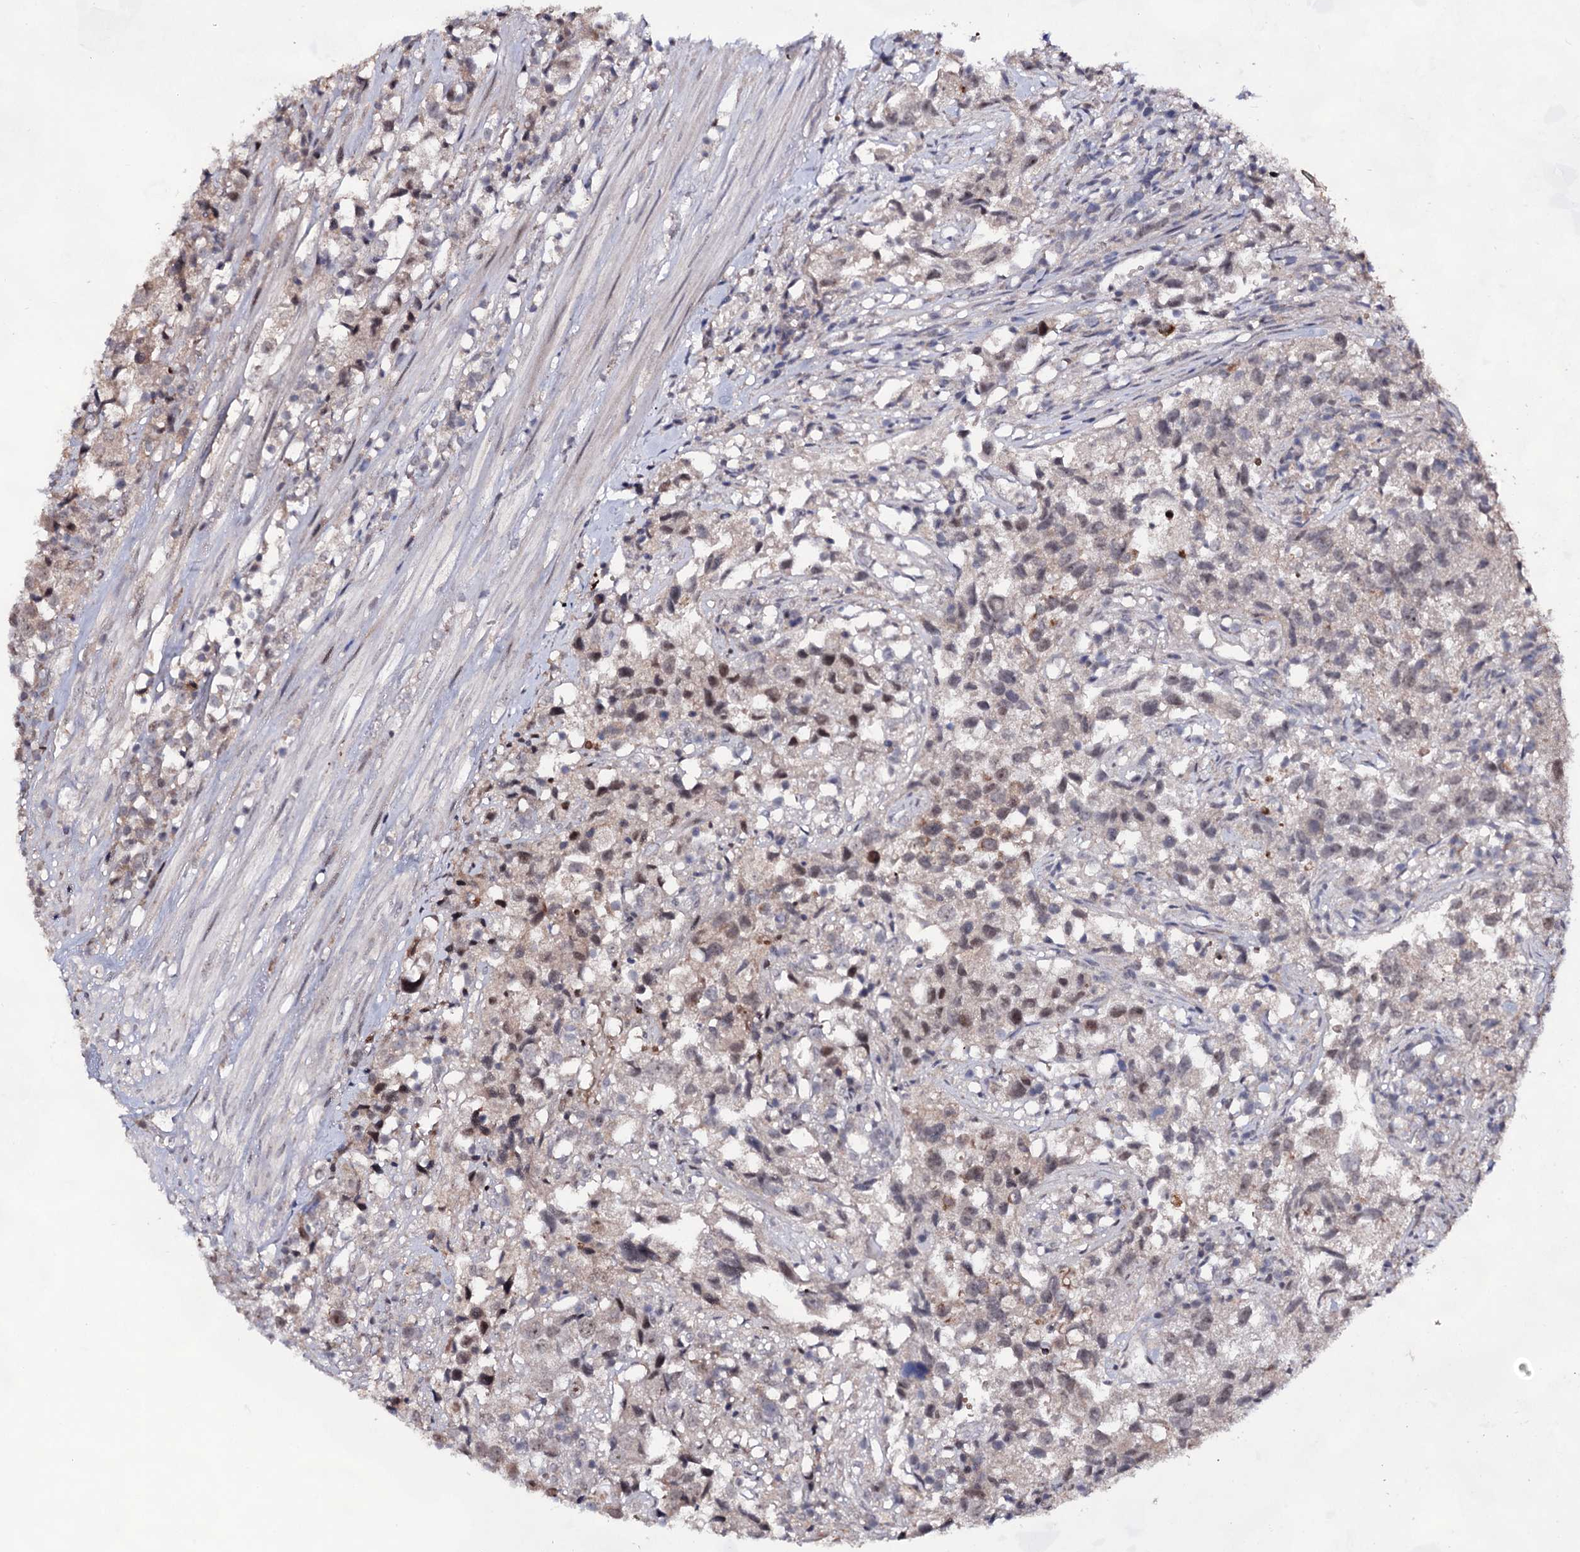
{"staining": {"intensity": "weak", "quantity": "25%-75%", "location": "cytoplasmic/membranous,nuclear"}, "tissue": "urothelial cancer", "cell_type": "Tumor cells", "image_type": "cancer", "snomed": [{"axis": "morphology", "description": "Urothelial carcinoma, High grade"}, {"axis": "topography", "description": "Urinary bladder"}], "caption": "IHC histopathology image of neoplastic tissue: human high-grade urothelial carcinoma stained using IHC shows low levels of weak protein expression localized specifically in the cytoplasmic/membranous and nuclear of tumor cells, appearing as a cytoplasmic/membranous and nuclear brown color.", "gene": "EXOSC10", "patient": {"sex": "female", "age": 75}}